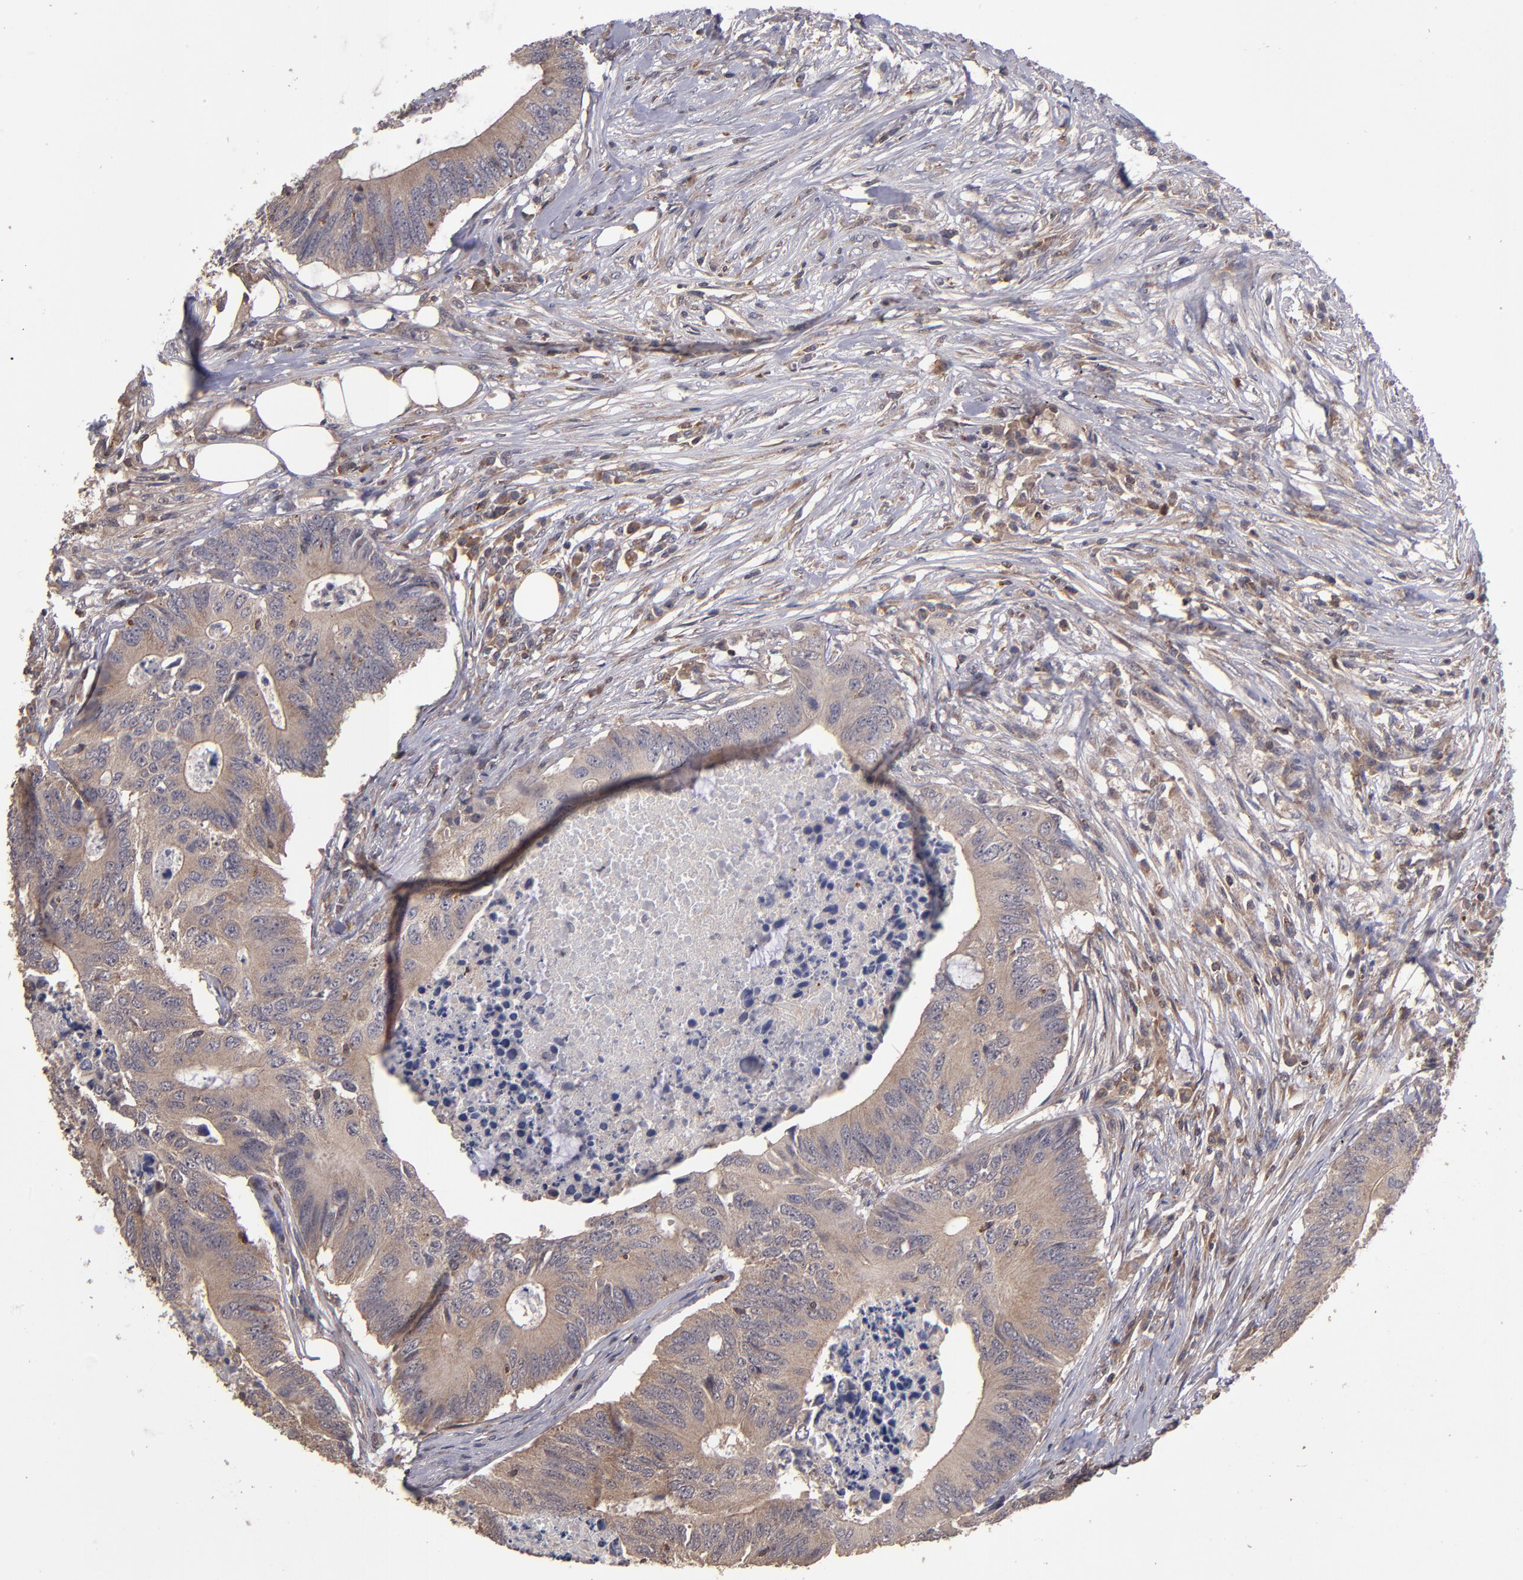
{"staining": {"intensity": "moderate", "quantity": ">75%", "location": "cytoplasmic/membranous"}, "tissue": "colorectal cancer", "cell_type": "Tumor cells", "image_type": "cancer", "snomed": [{"axis": "morphology", "description": "Adenocarcinoma, NOS"}, {"axis": "topography", "description": "Colon"}], "caption": "DAB immunohistochemical staining of human colorectal adenocarcinoma displays moderate cytoplasmic/membranous protein positivity in approximately >75% of tumor cells.", "gene": "NF2", "patient": {"sex": "male", "age": 71}}